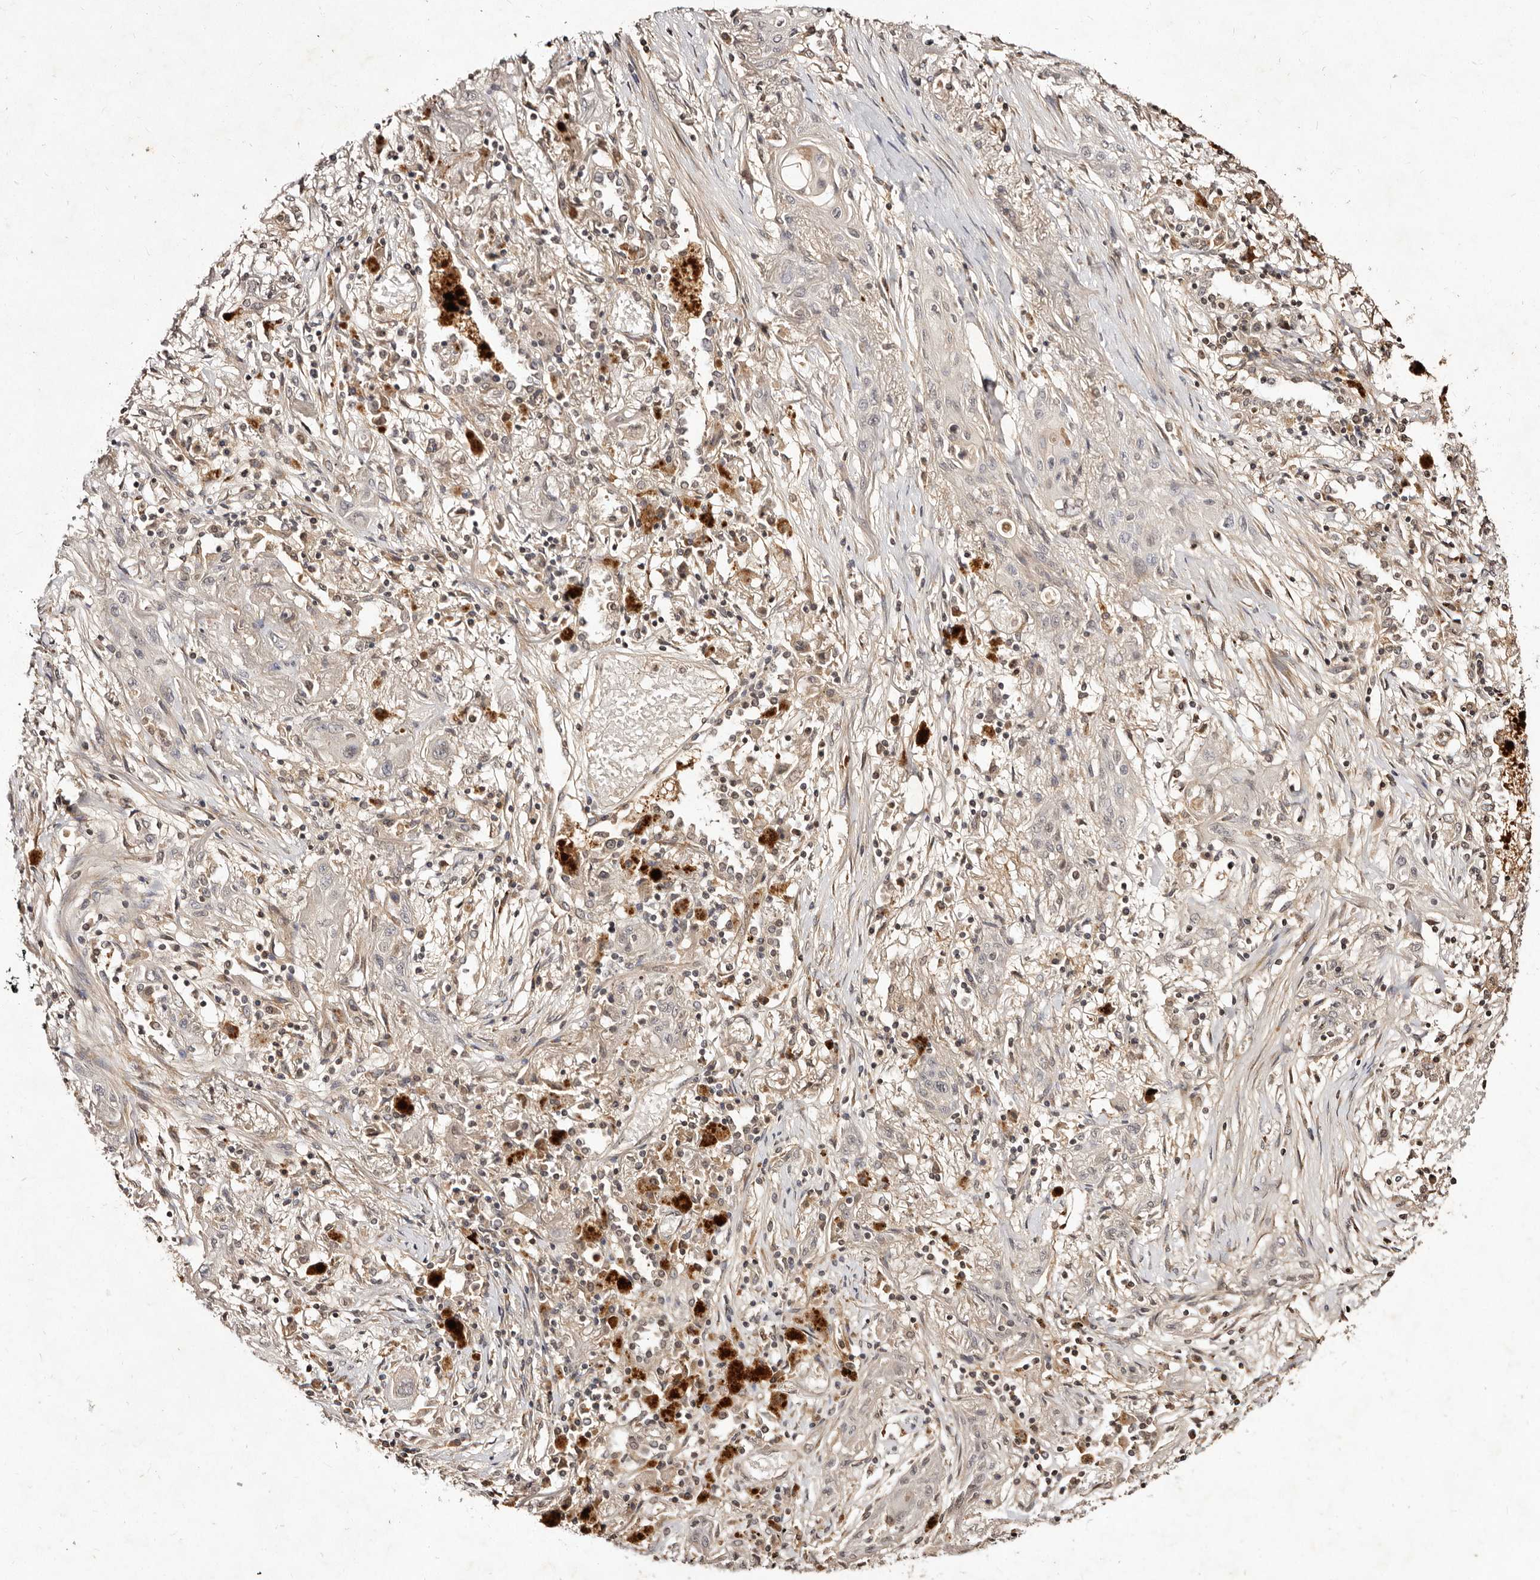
{"staining": {"intensity": "negative", "quantity": "none", "location": "none"}, "tissue": "lung cancer", "cell_type": "Tumor cells", "image_type": "cancer", "snomed": [{"axis": "morphology", "description": "Squamous cell carcinoma, NOS"}, {"axis": "topography", "description": "Lung"}], "caption": "Tumor cells show no significant protein staining in lung squamous cell carcinoma. (DAB (3,3'-diaminobenzidine) immunohistochemistry visualized using brightfield microscopy, high magnification).", "gene": "LCORL", "patient": {"sex": "female", "age": 47}}